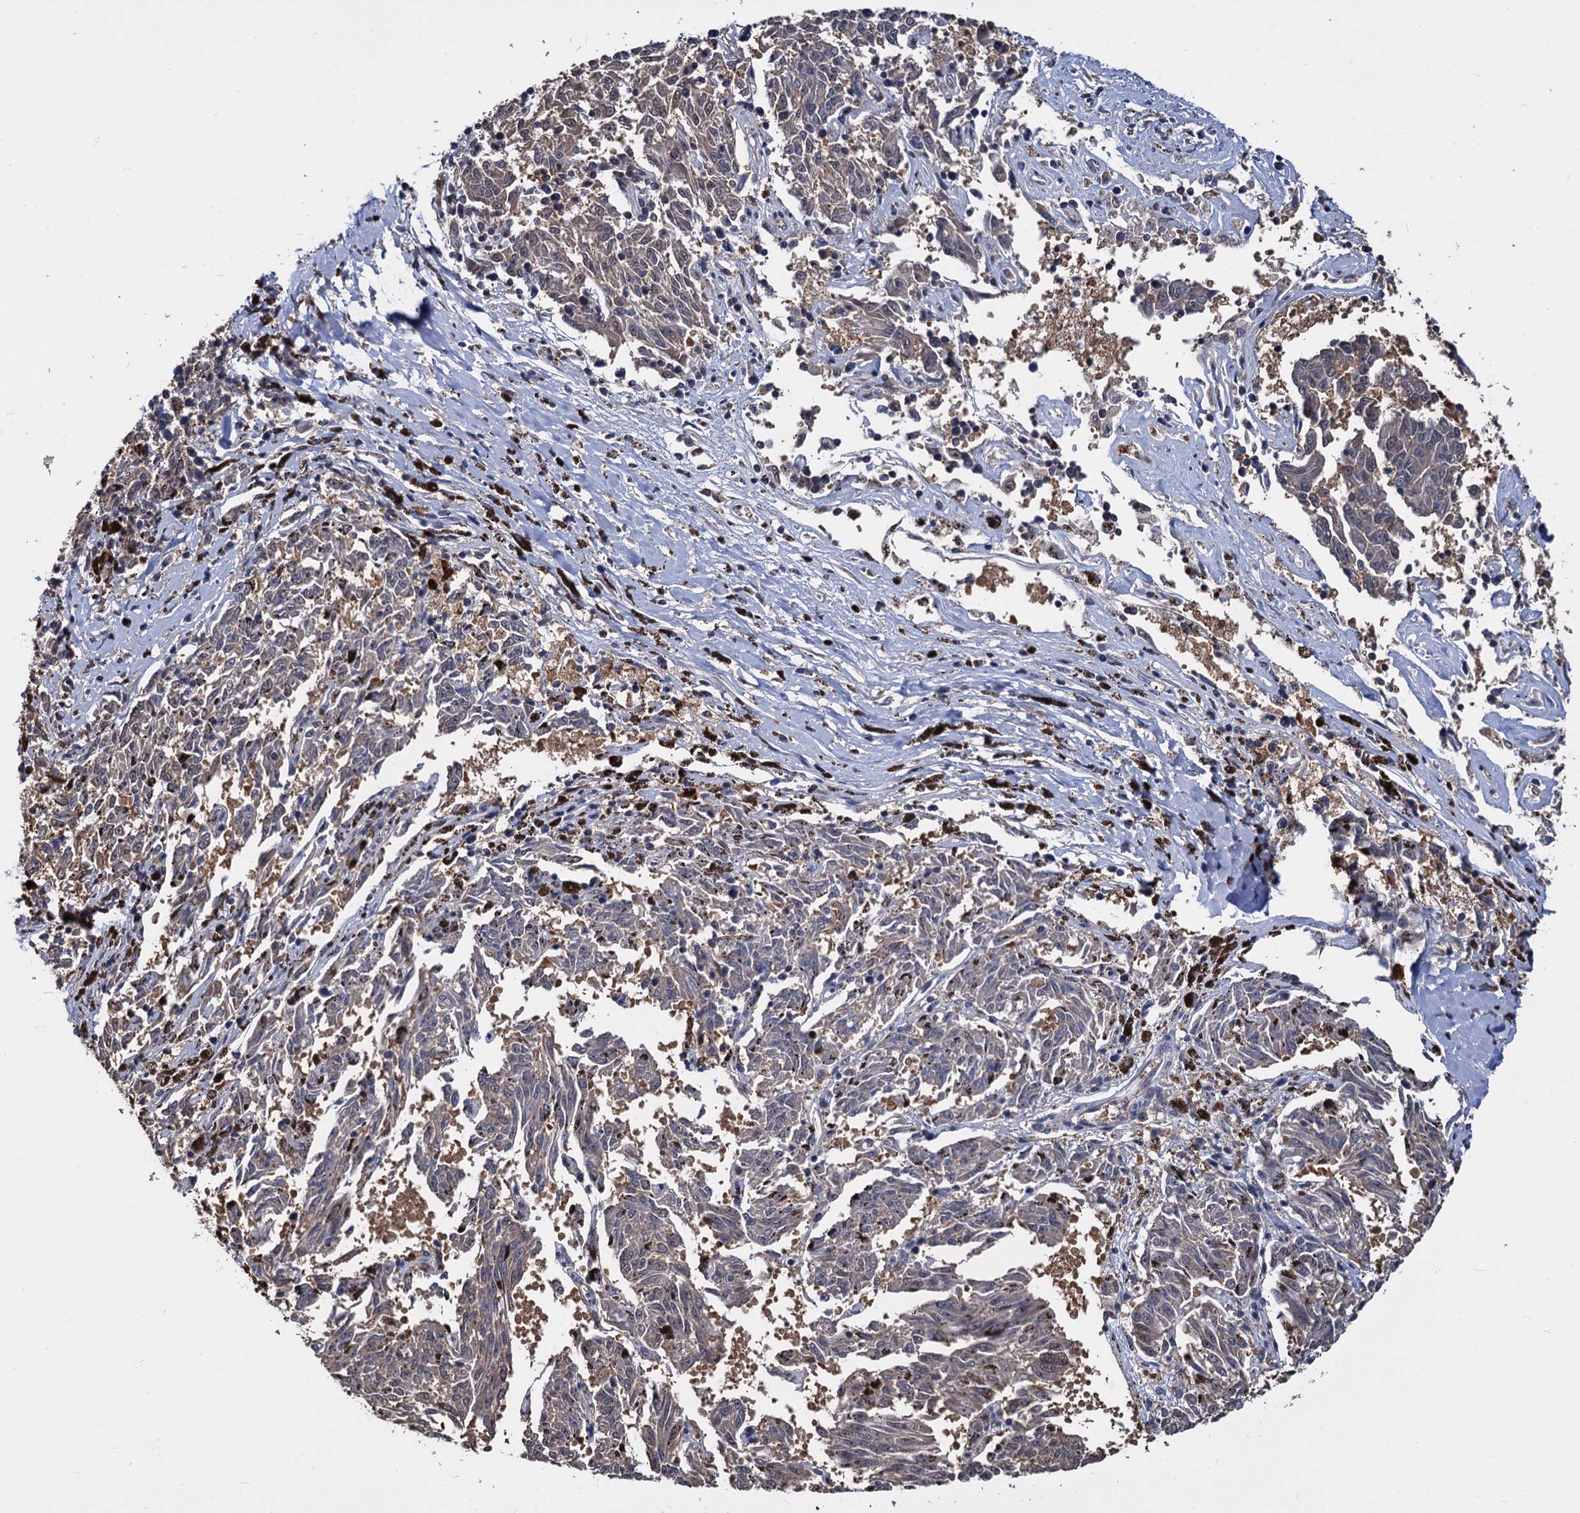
{"staining": {"intensity": "weak", "quantity": "25%-75%", "location": "cytoplasmic/membranous"}, "tissue": "melanoma", "cell_type": "Tumor cells", "image_type": "cancer", "snomed": [{"axis": "morphology", "description": "Malignant melanoma, NOS"}, {"axis": "topography", "description": "Skin"}], "caption": "Tumor cells reveal weak cytoplasmic/membranous staining in approximately 25%-75% of cells in malignant melanoma.", "gene": "PSMD4", "patient": {"sex": "female", "age": 72}}